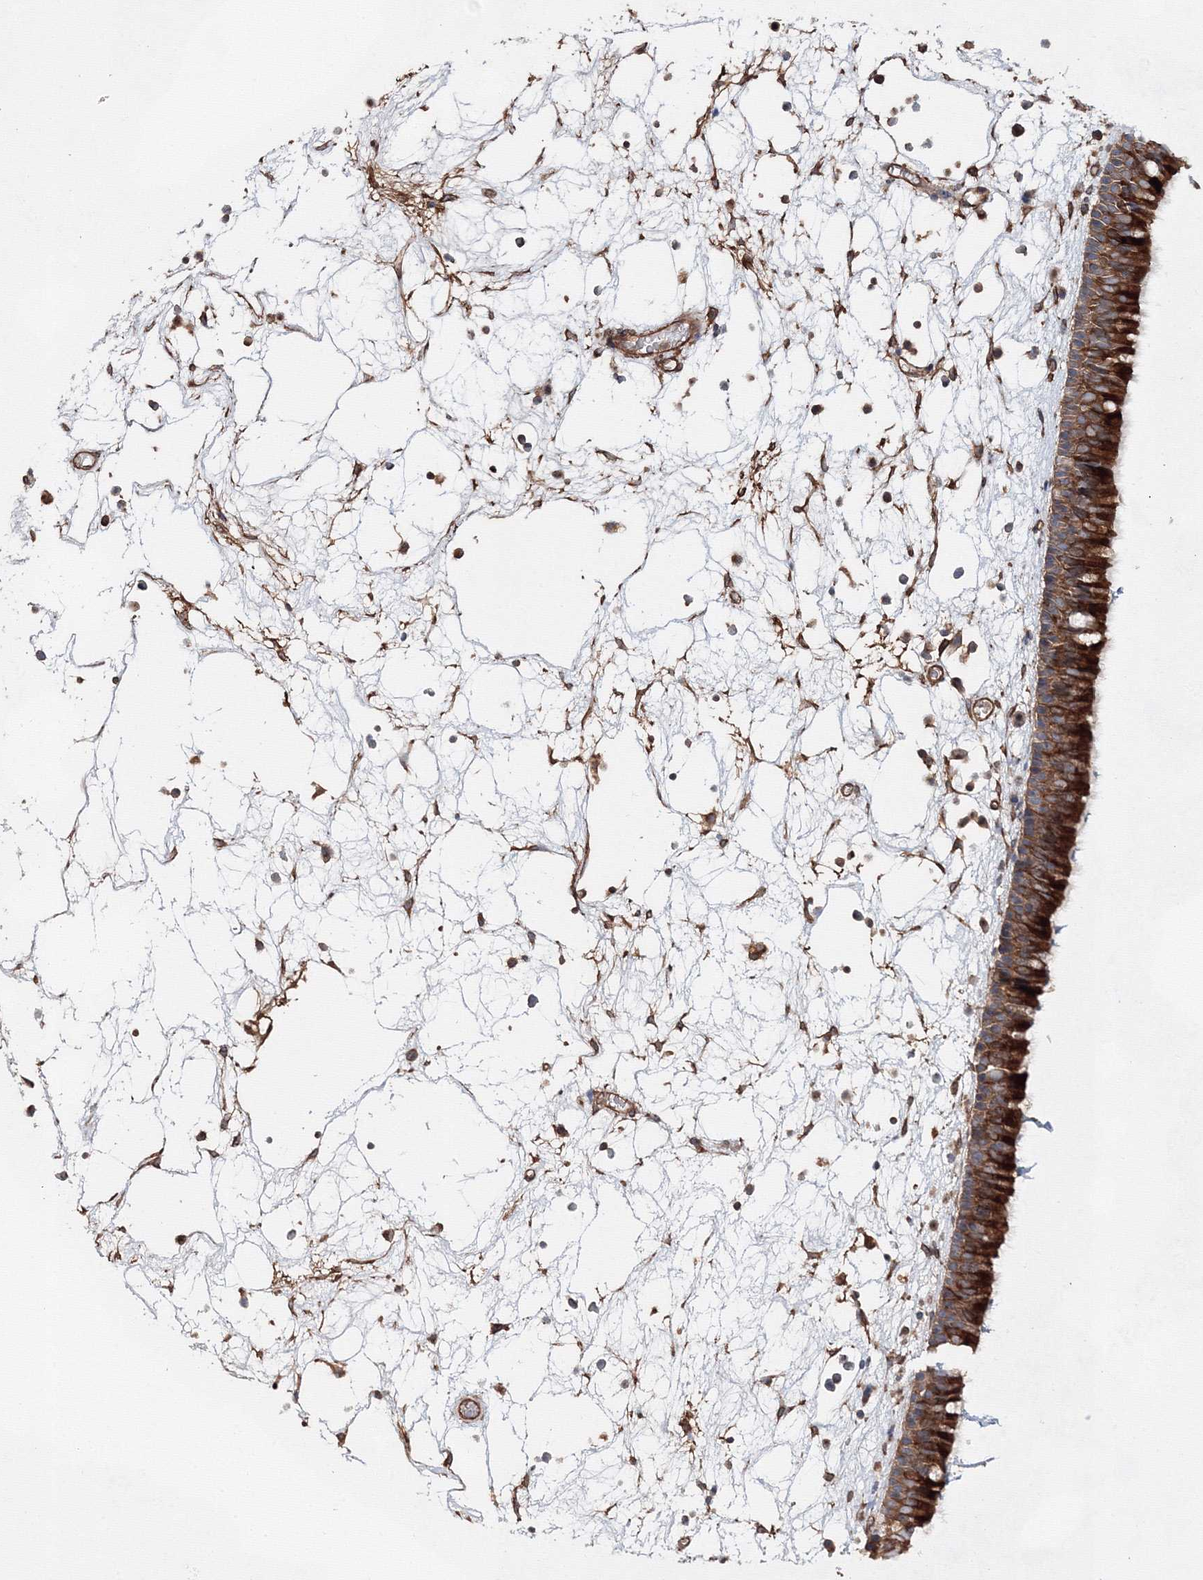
{"staining": {"intensity": "strong", "quantity": ">75%", "location": "cytoplasmic/membranous"}, "tissue": "nasopharynx", "cell_type": "Respiratory epithelial cells", "image_type": "normal", "snomed": [{"axis": "morphology", "description": "Normal tissue, NOS"}, {"axis": "morphology", "description": "Inflammation, NOS"}, {"axis": "morphology", "description": "Malignant melanoma, Metastatic site"}, {"axis": "topography", "description": "Nasopharynx"}], "caption": "The micrograph reveals staining of benign nasopharynx, revealing strong cytoplasmic/membranous protein expression (brown color) within respiratory epithelial cells.", "gene": "EXOC6", "patient": {"sex": "male", "age": 70}}